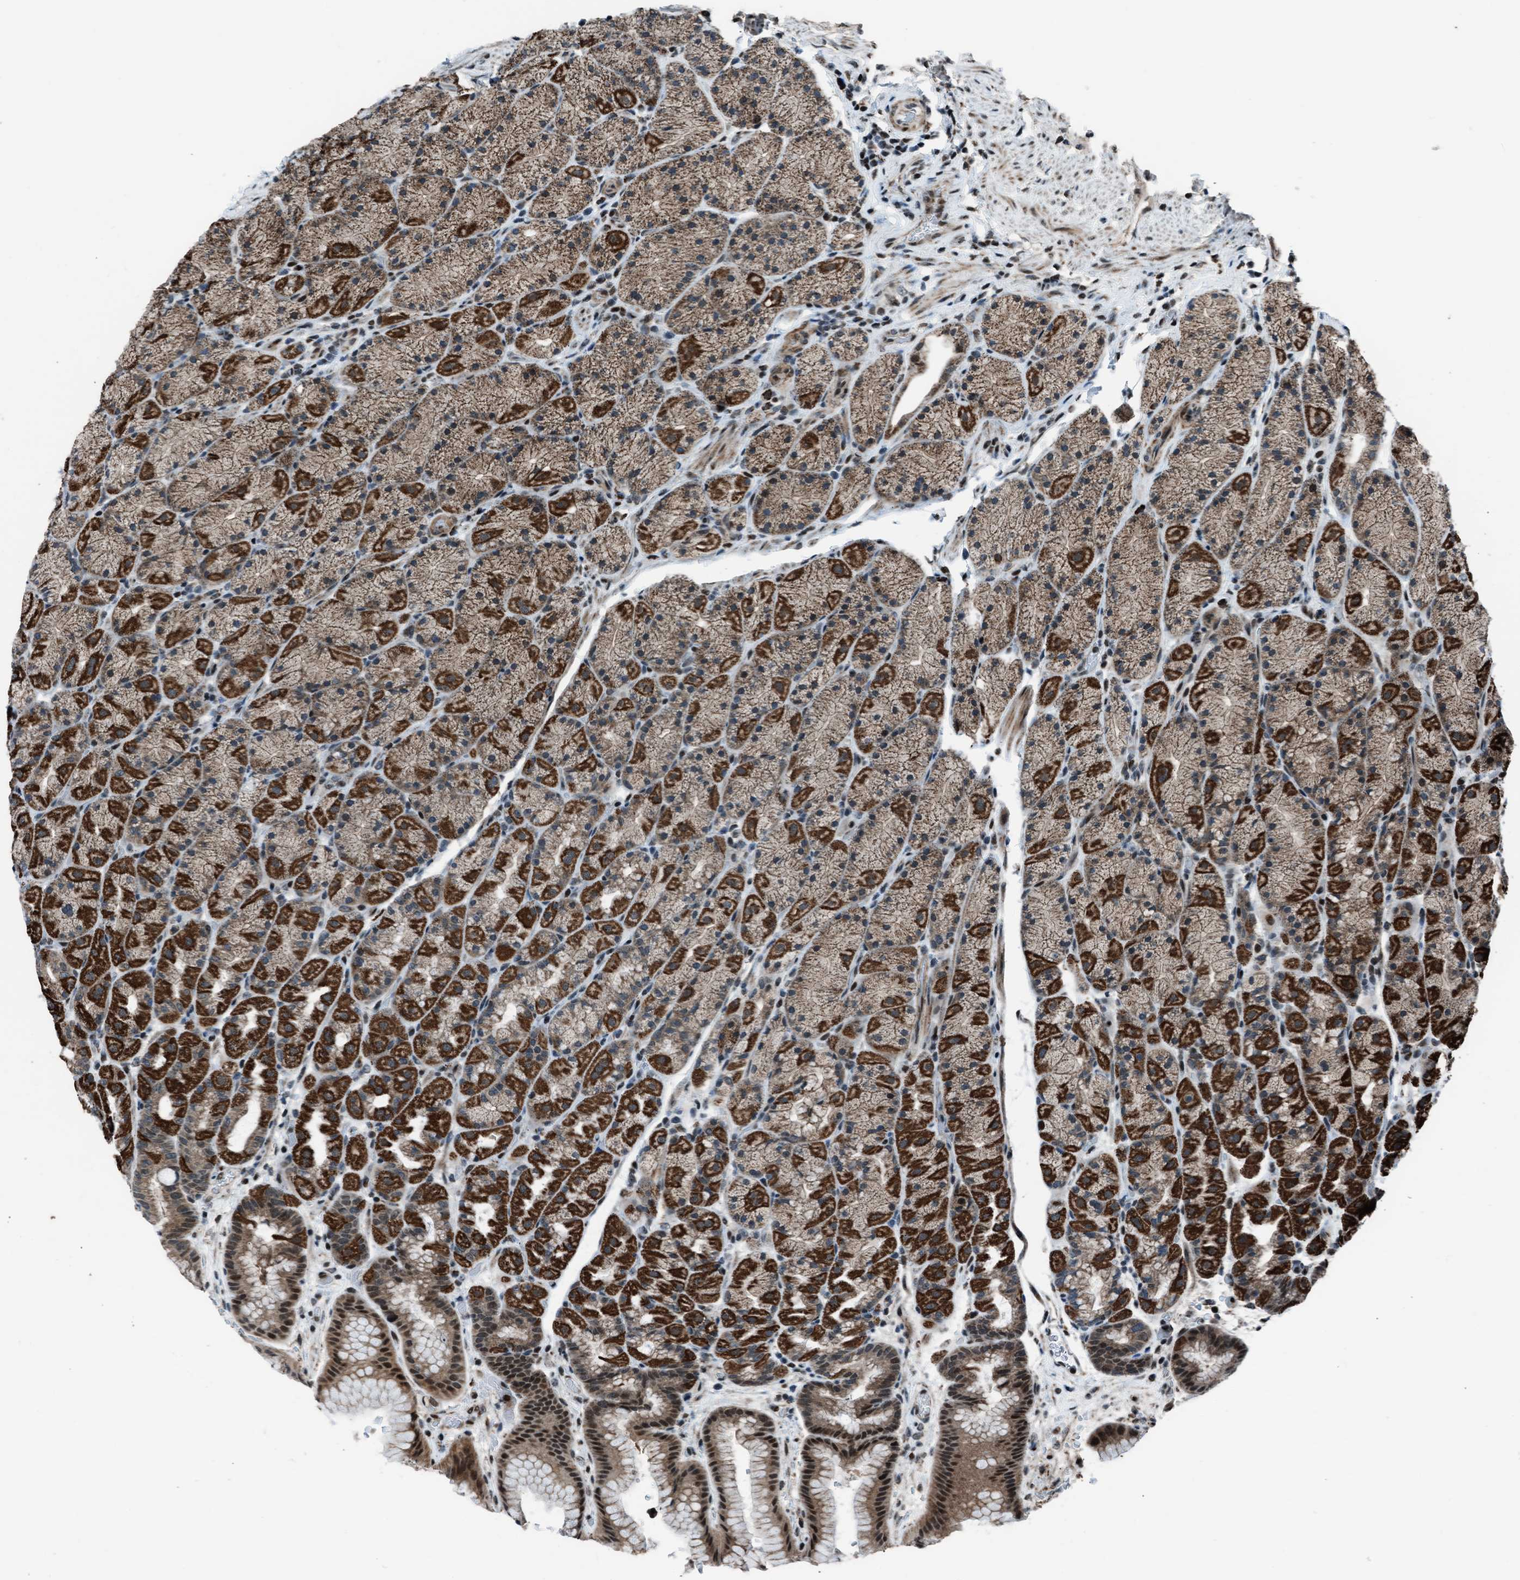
{"staining": {"intensity": "strong", "quantity": "25%-75%", "location": "cytoplasmic/membranous"}, "tissue": "stomach", "cell_type": "Glandular cells", "image_type": "normal", "snomed": [{"axis": "morphology", "description": "Normal tissue, NOS"}, {"axis": "morphology", "description": "Carcinoid, malignant, NOS"}, {"axis": "topography", "description": "Stomach, upper"}], "caption": "The photomicrograph reveals staining of benign stomach, revealing strong cytoplasmic/membranous protein expression (brown color) within glandular cells.", "gene": "MORC3", "patient": {"sex": "male", "age": 39}}